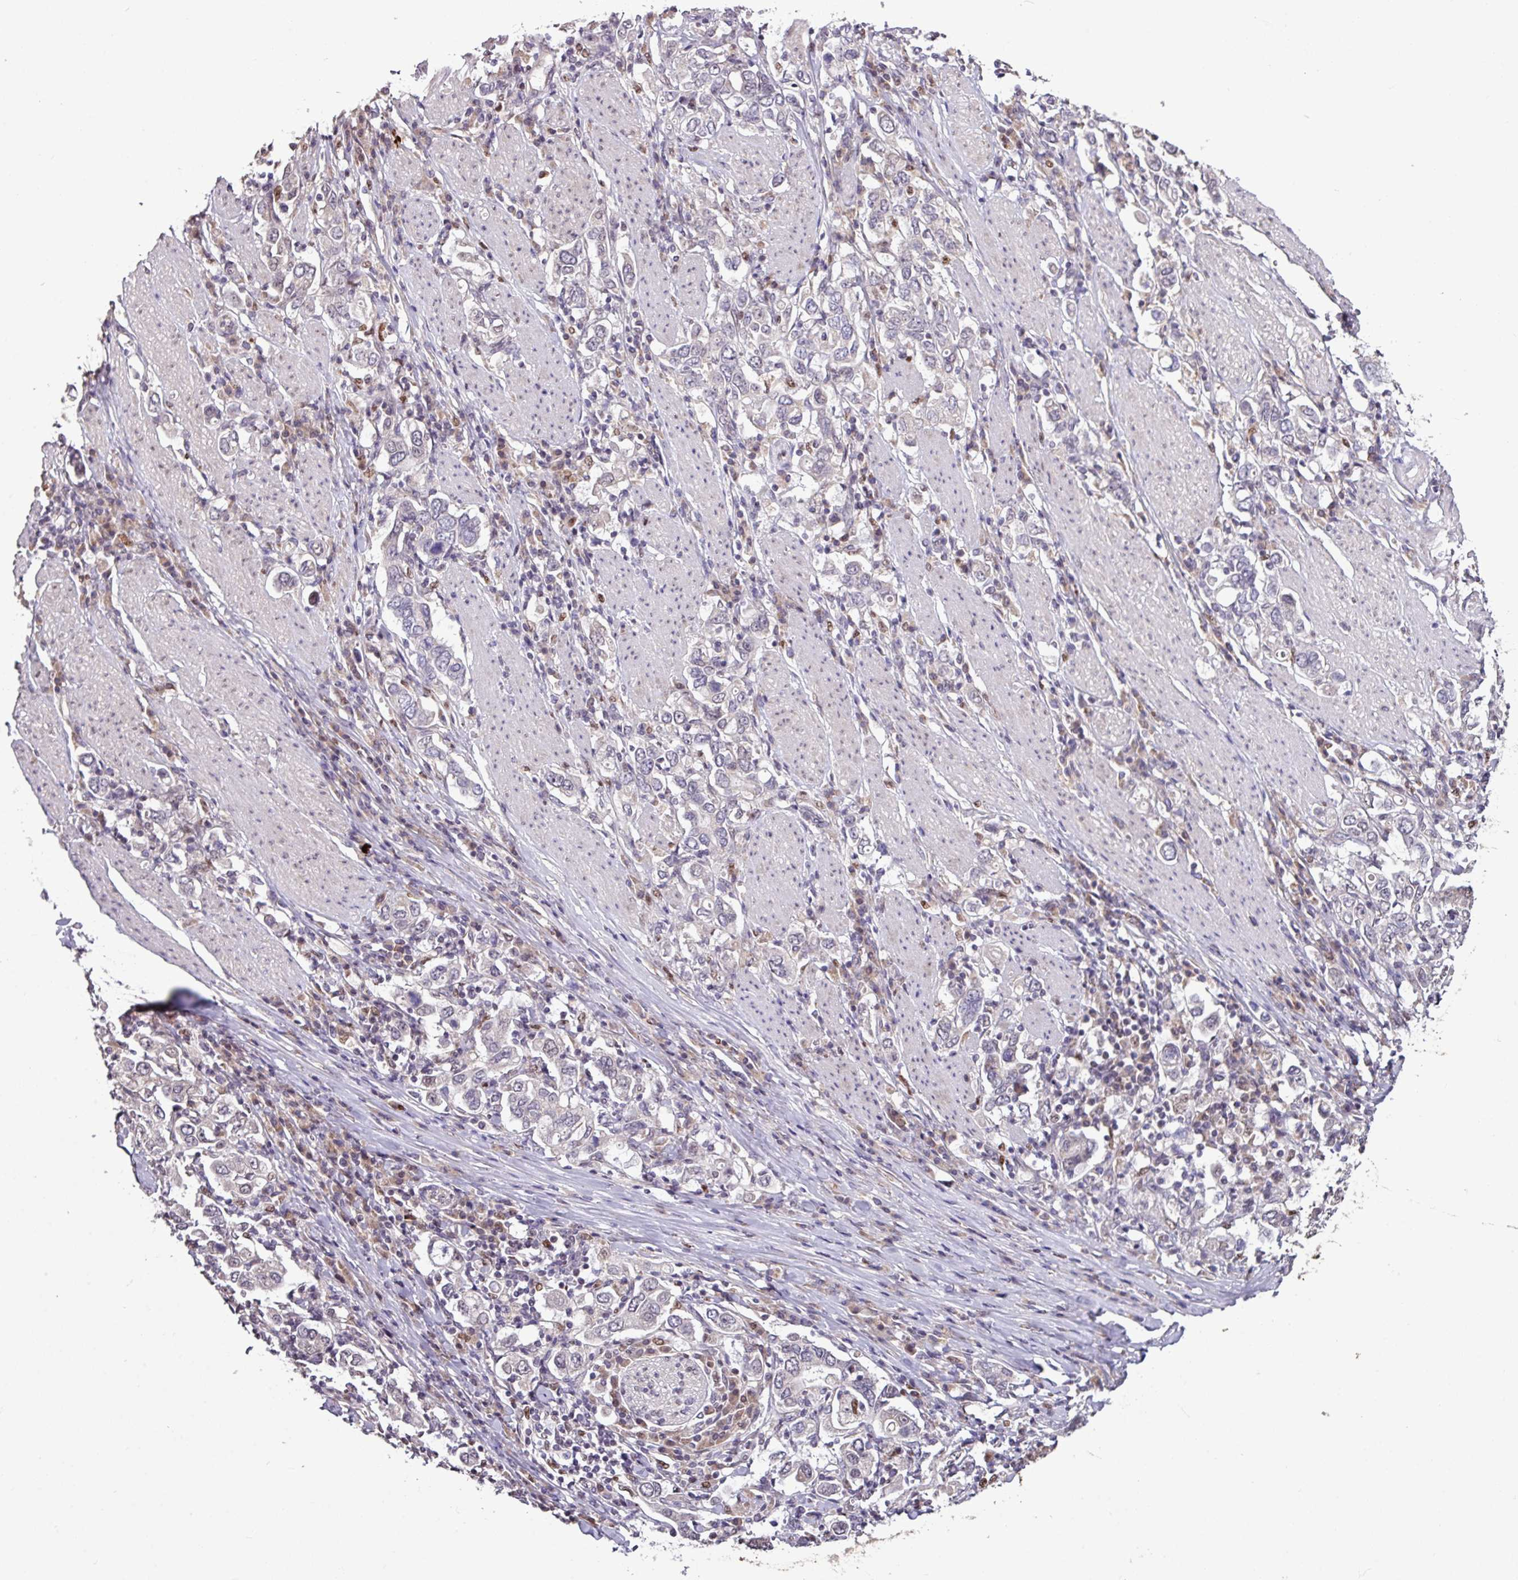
{"staining": {"intensity": "negative", "quantity": "none", "location": "none"}, "tissue": "stomach cancer", "cell_type": "Tumor cells", "image_type": "cancer", "snomed": [{"axis": "morphology", "description": "Adenocarcinoma, NOS"}, {"axis": "topography", "description": "Stomach, upper"}], "caption": "Immunohistochemical staining of stomach cancer (adenocarcinoma) exhibits no significant expression in tumor cells.", "gene": "SKIC2", "patient": {"sex": "male", "age": 62}}